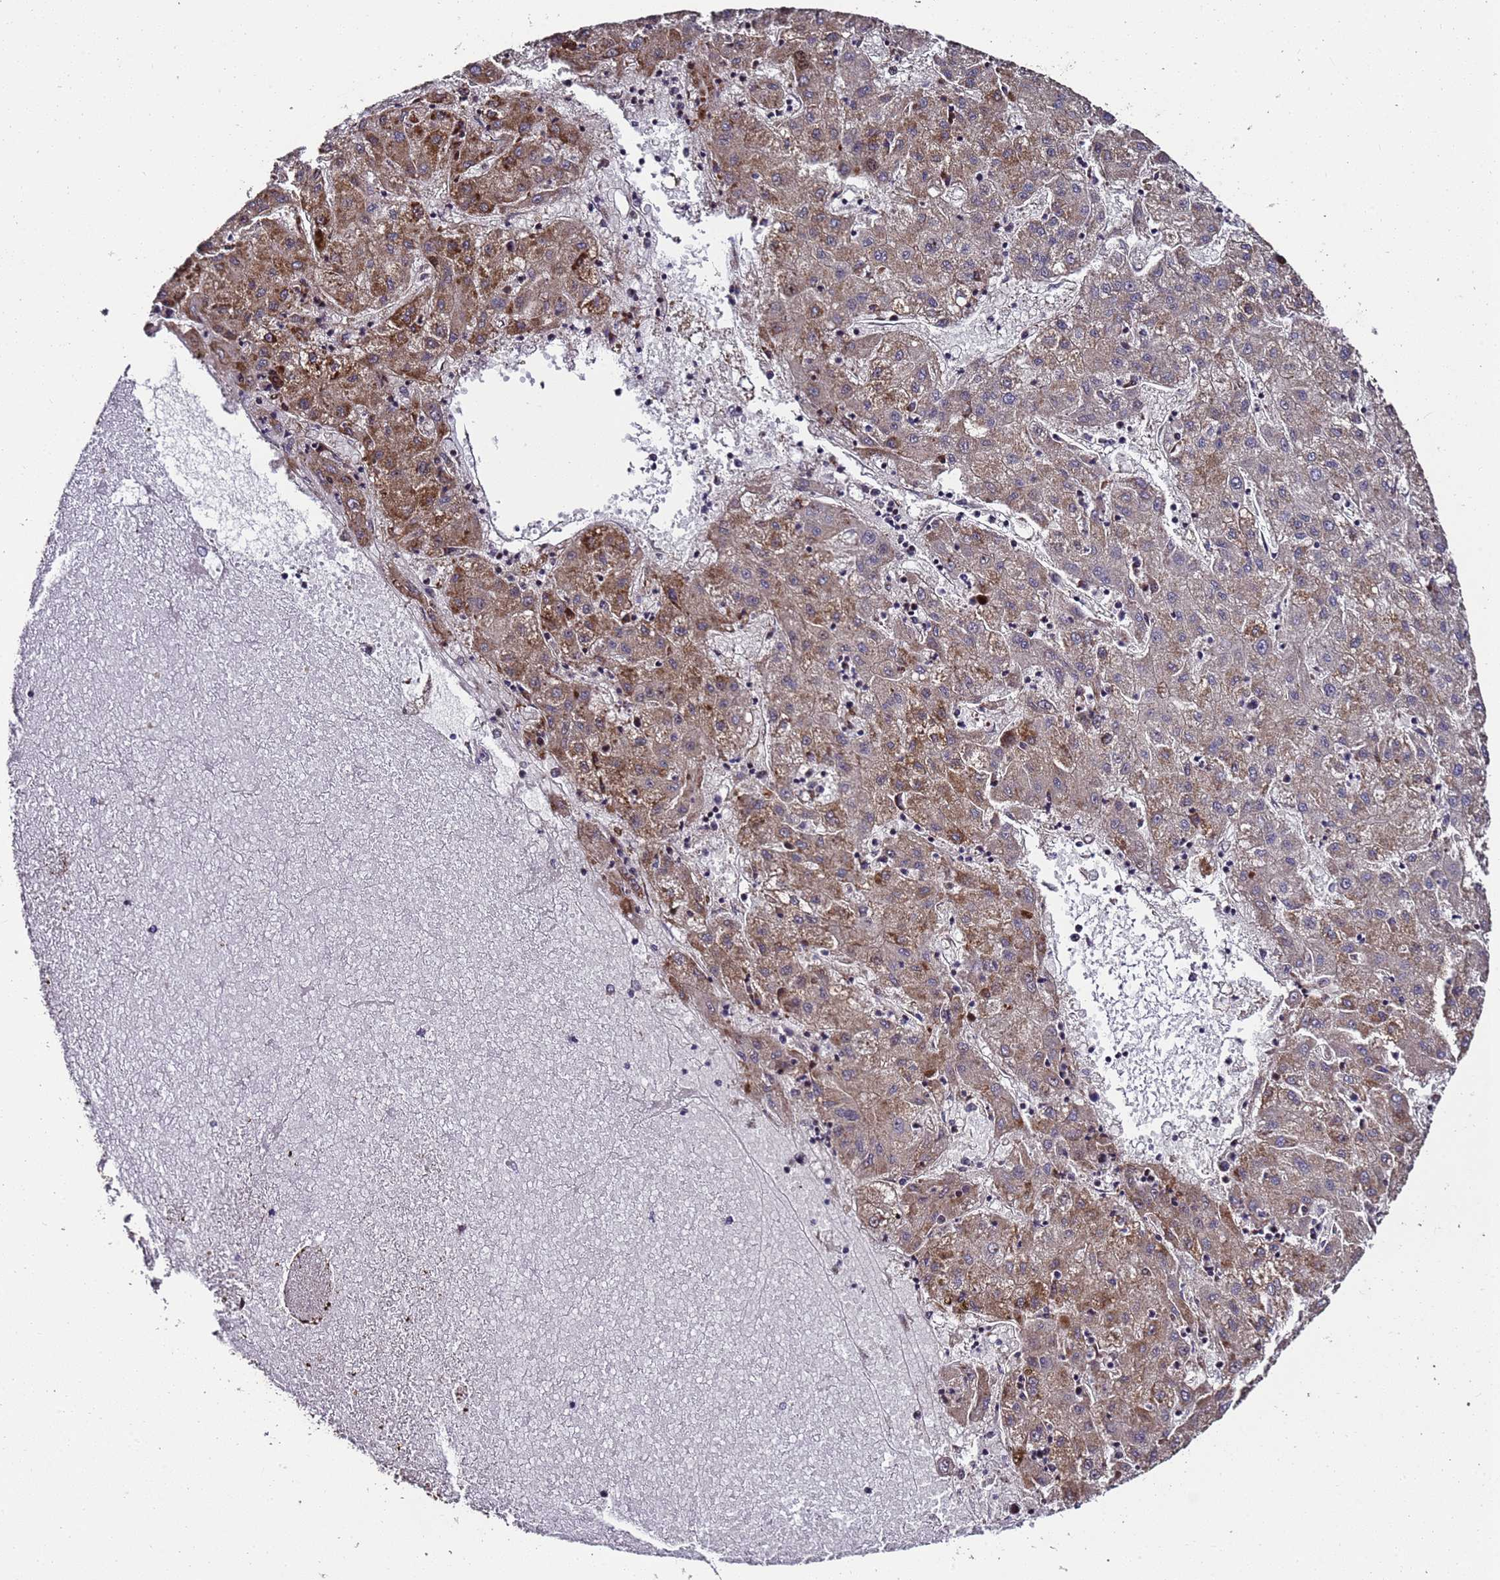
{"staining": {"intensity": "moderate", "quantity": ">75%", "location": "cytoplasmic/membranous"}, "tissue": "liver cancer", "cell_type": "Tumor cells", "image_type": "cancer", "snomed": [{"axis": "morphology", "description": "Carcinoma, Hepatocellular, NOS"}, {"axis": "topography", "description": "Liver"}], "caption": "Moderate cytoplasmic/membranous staining for a protein is seen in approximately >75% of tumor cells of liver cancer (hepatocellular carcinoma) using immunohistochemistry (IHC).", "gene": "PRODH", "patient": {"sex": "male", "age": 72}}